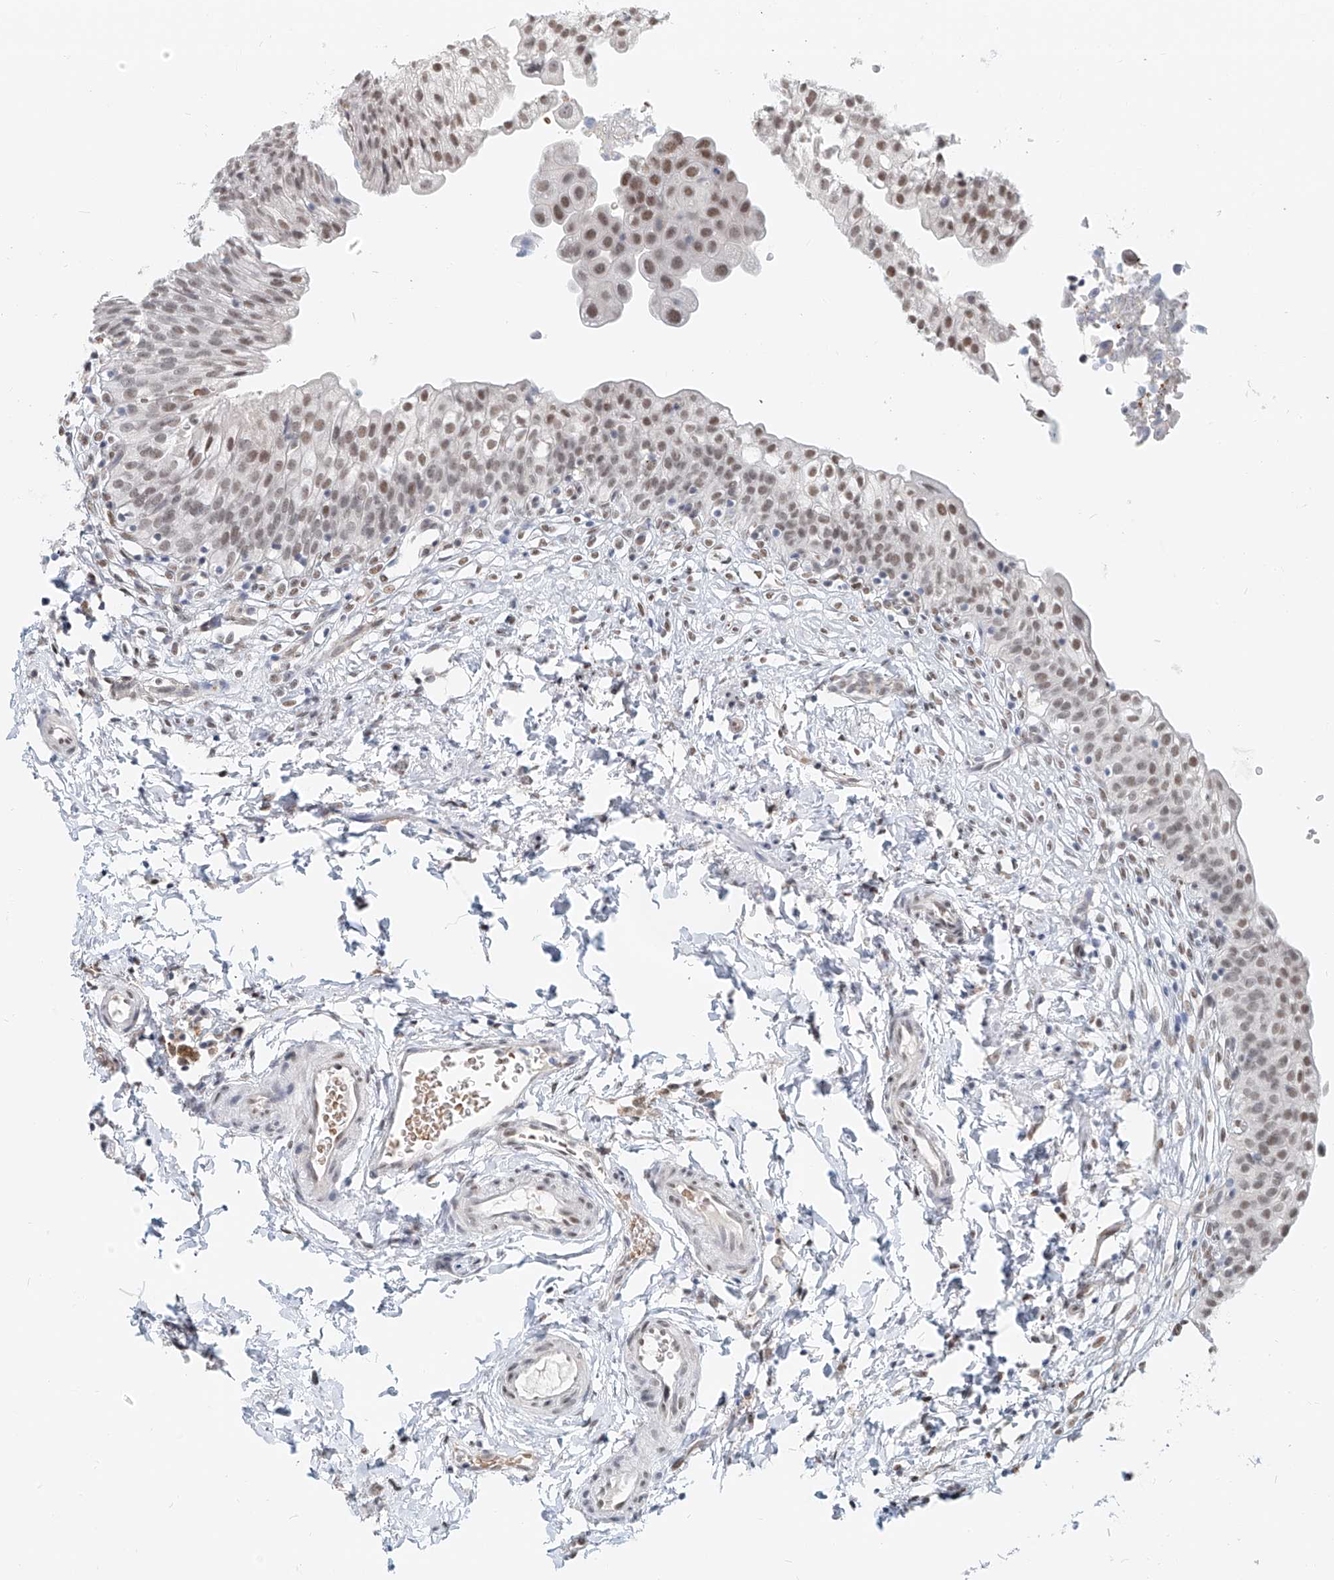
{"staining": {"intensity": "moderate", "quantity": ">75%", "location": "nuclear"}, "tissue": "urinary bladder", "cell_type": "Urothelial cells", "image_type": "normal", "snomed": [{"axis": "morphology", "description": "Normal tissue, NOS"}, {"axis": "topography", "description": "Urinary bladder"}], "caption": "A high-resolution image shows IHC staining of benign urinary bladder, which displays moderate nuclear positivity in approximately >75% of urothelial cells.", "gene": "SASH1", "patient": {"sex": "male", "age": 55}}